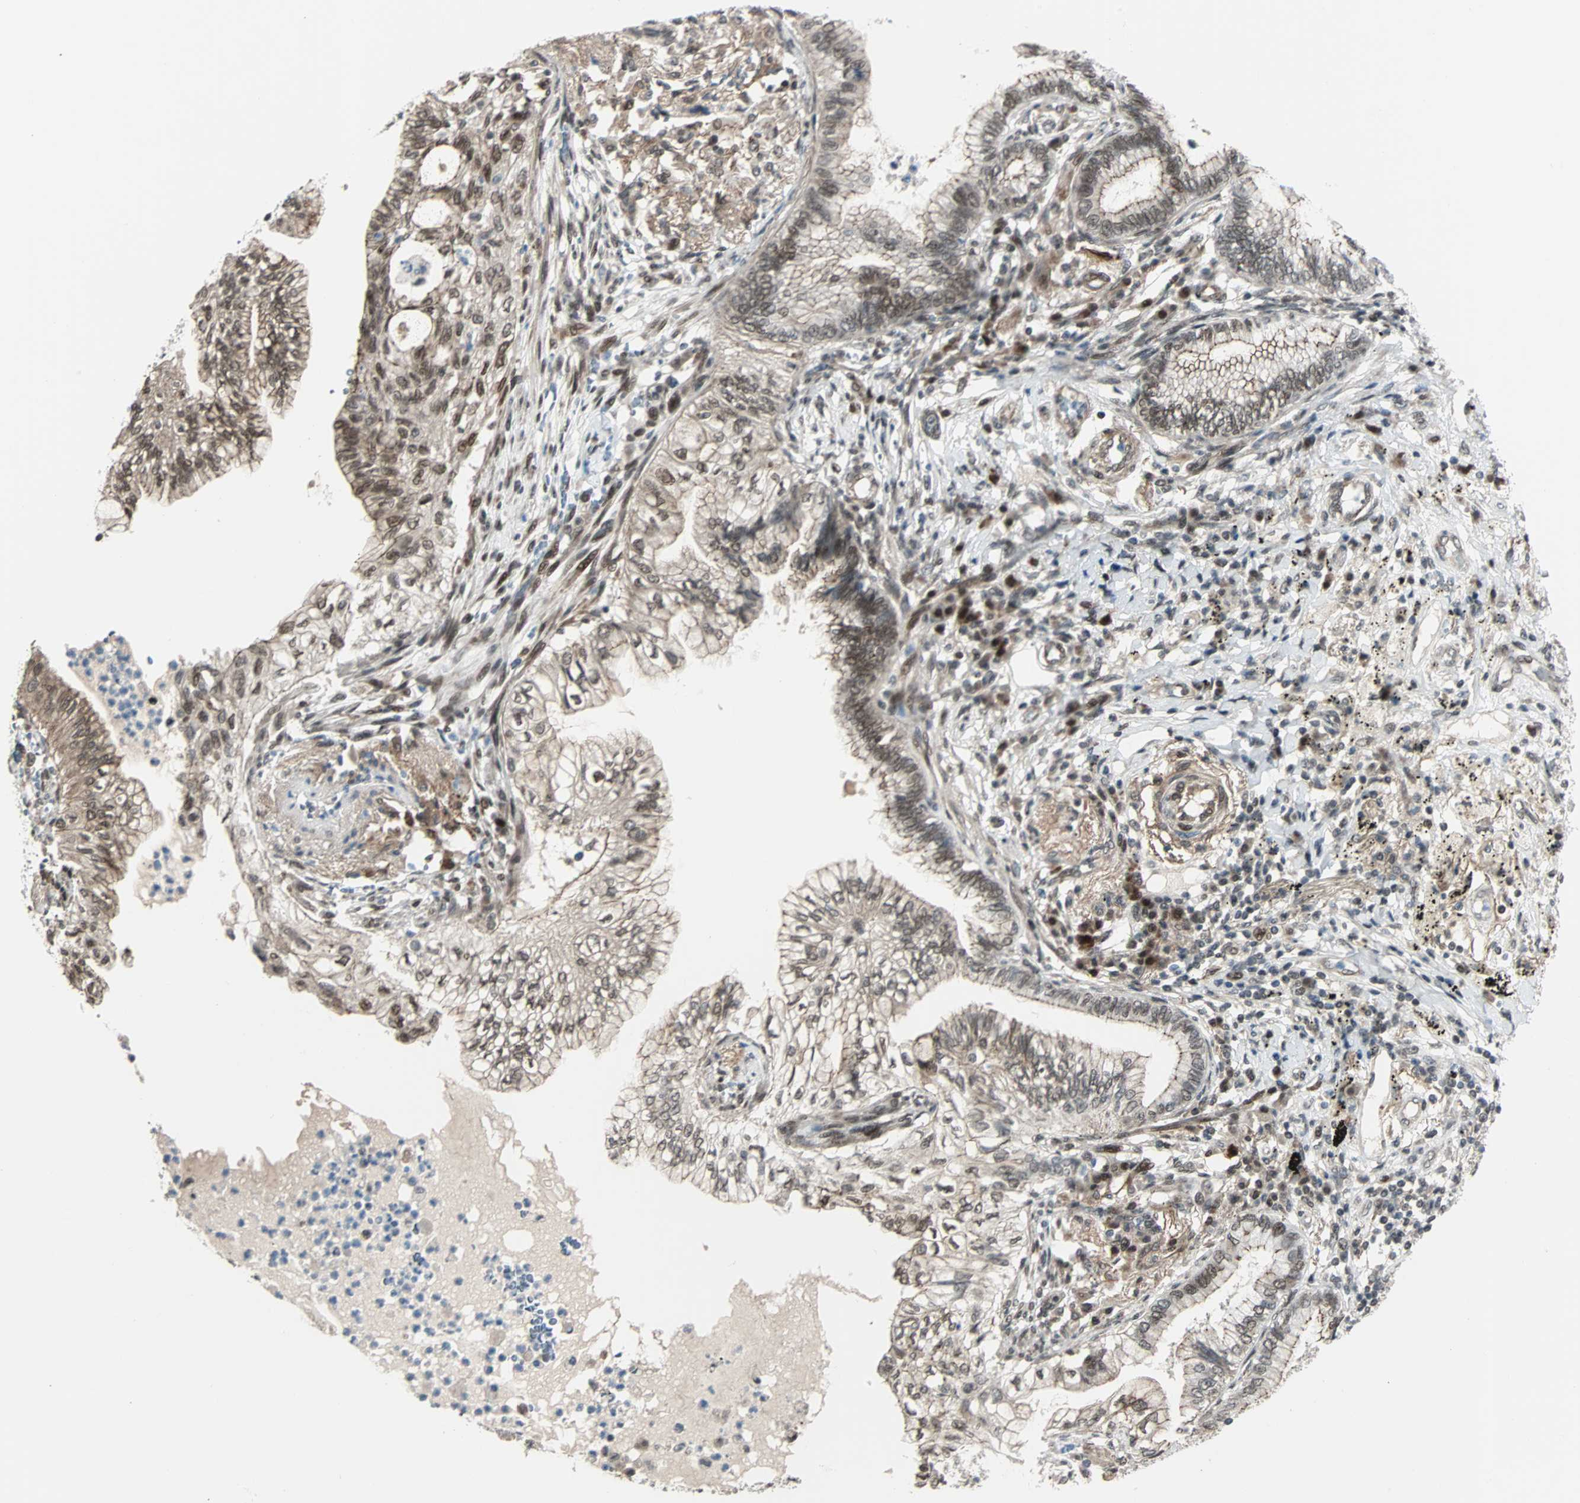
{"staining": {"intensity": "moderate", "quantity": "<25%", "location": "nuclear"}, "tissue": "lung cancer", "cell_type": "Tumor cells", "image_type": "cancer", "snomed": [{"axis": "morphology", "description": "Normal tissue, NOS"}, {"axis": "morphology", "description": "Adenocarcinoma, NOS"}, {"axis": "topography", "description": "Bronchus"}, {"axis": "topography", "description": "Lung"}], "caption": "Human lung cancer stained with a protein marker exhibits moderate staining in tumor cells.", "gene": "CBX4", "patient": {"sex": "female", "age": 70}}